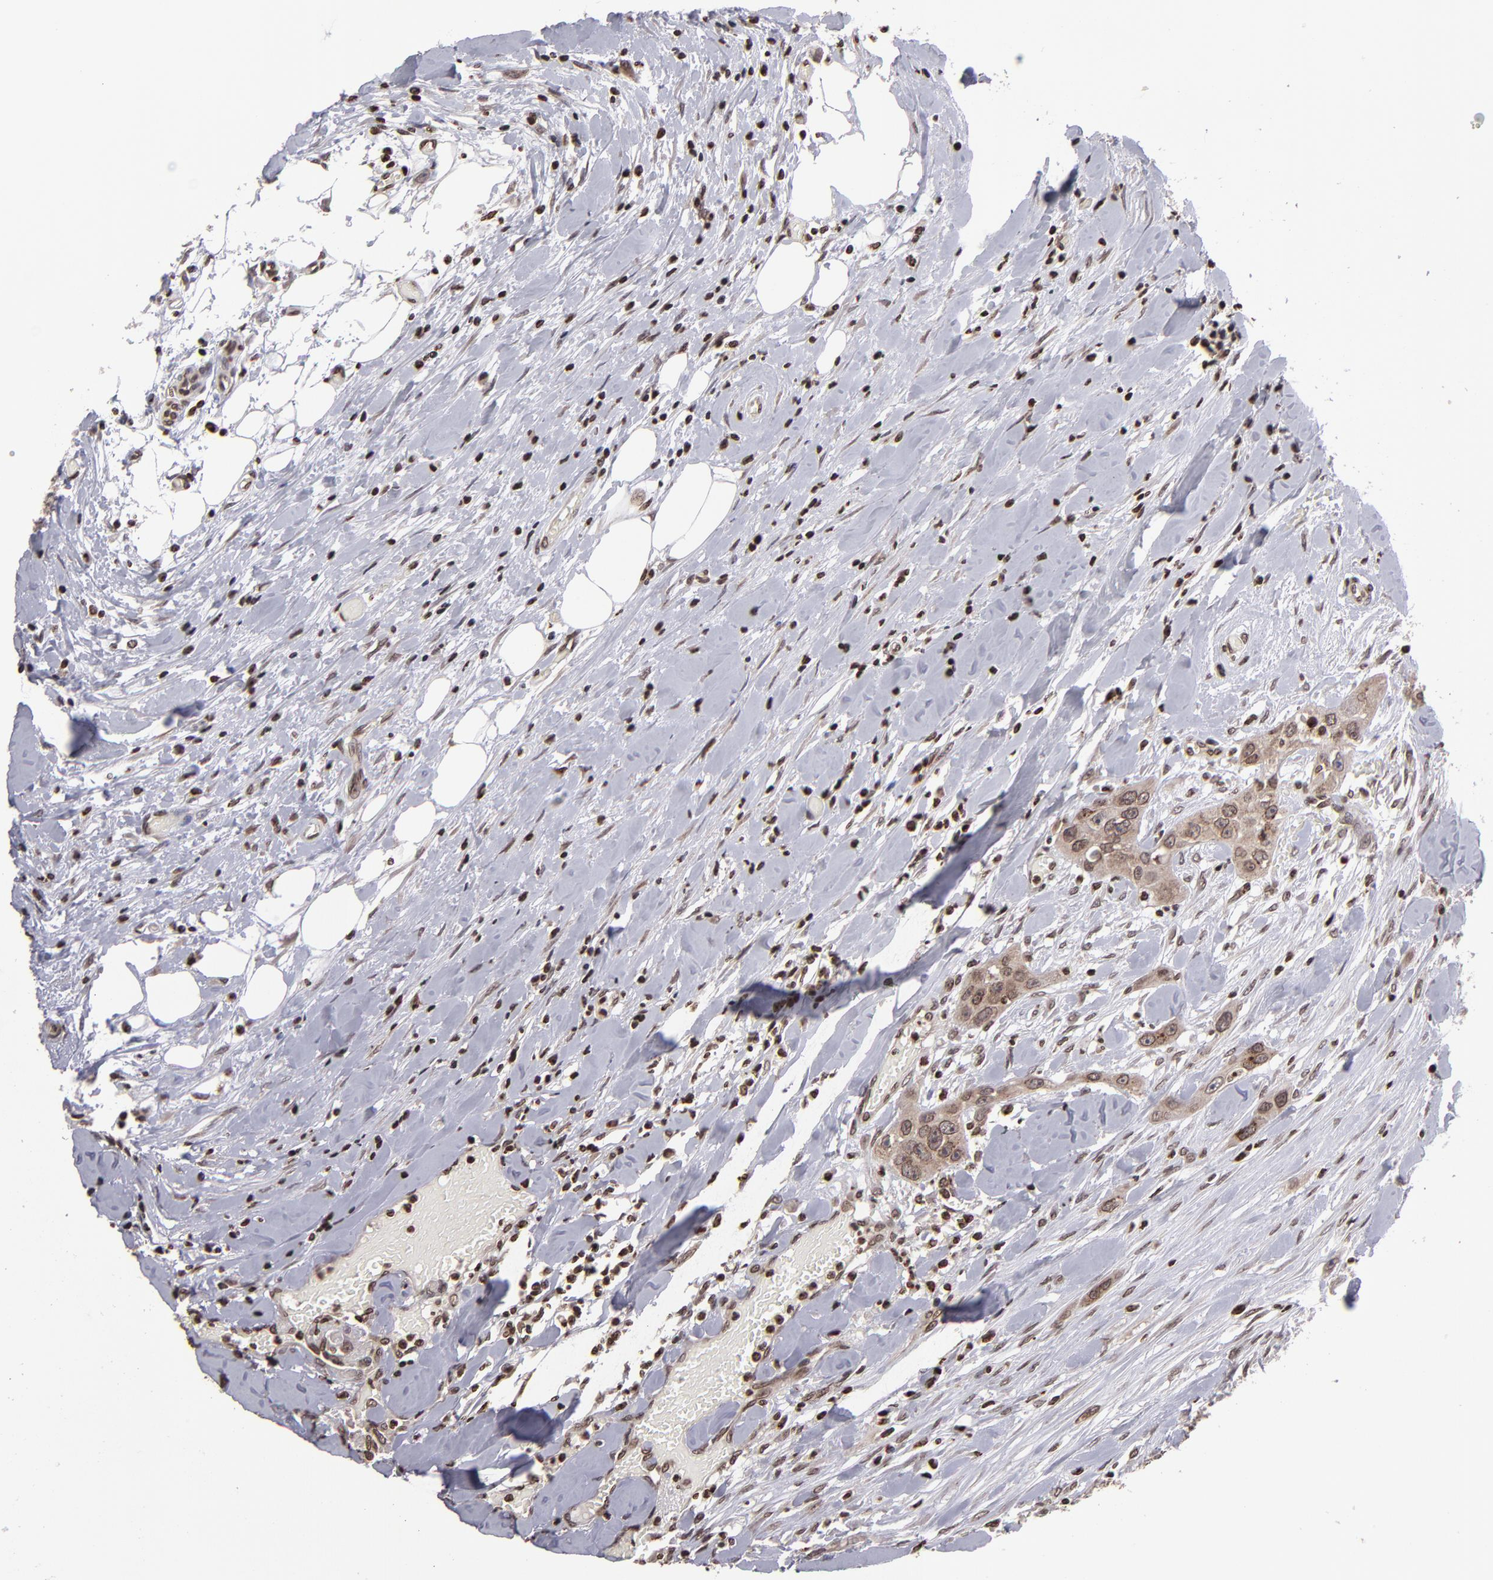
{"staining": {"intensity": "moderate", "quantity": ">75%", "location": "cytoplasmic/membranous,nuclear"}, "tissue": "head and neck cancer", "cell_type": "Tumor cells", "image_type": "cancer", "snomed": [{"axis": "morphology", "description": "Neoplasm, malignant, NOS"}, {"axis": "topography", "description": "Salivary gland"}, {"axis": "topography", "description": "Head-Neck"}], "caption": "IHC (DAB) staining of head and neck cancer shows moderate cytoplasmic/membranous and nuclear protein expression in approximately >75% of tumor cells.", "gene": "CSDC2", "patient": {"sex": "male", "age": 43}}